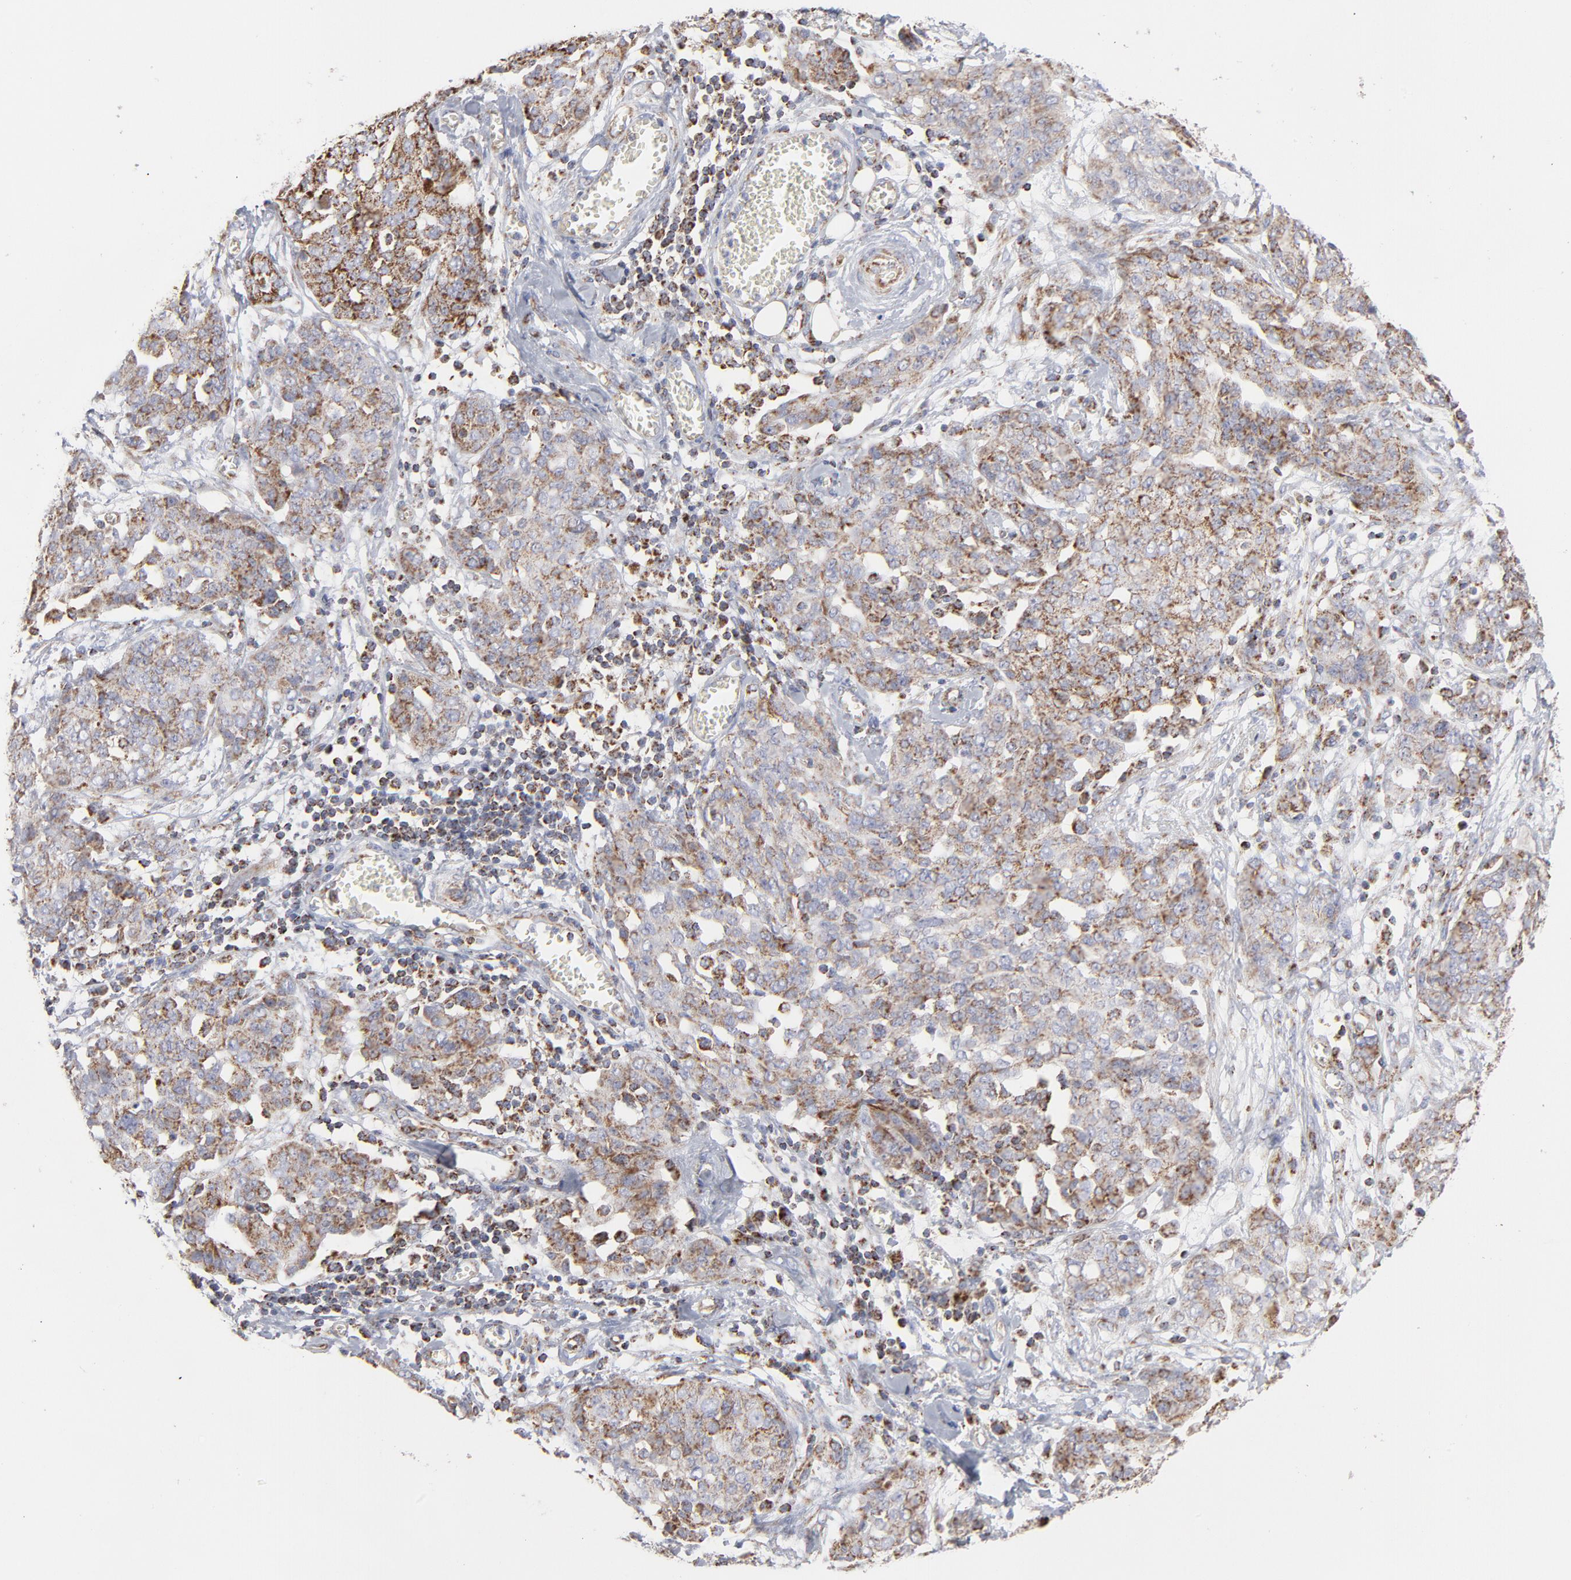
{"staining": {"intensity": "weak", "quantity": ">75%", "location": "cytoplasmic/membranous"}, "tissue": "ovarian cancer", "cell_type": "Tumor cells", "image_type": "cancer", "snomed": [{"axis": "morphology", "description": "Cystadenocarcinoma, serous, NOS"}, {"axis": "topography", "description": "Soft tissue"}, {"axis": "topography", "description": "Ovary"}], "caption": "A brown stain shows weak cytoplasmic/membranous staining of a protein in human ovarian cancer (serous cystadenocarcinoma) tumor cells.", "gene": "ASB3", "patient": {"sex": "female", "age": 57}}